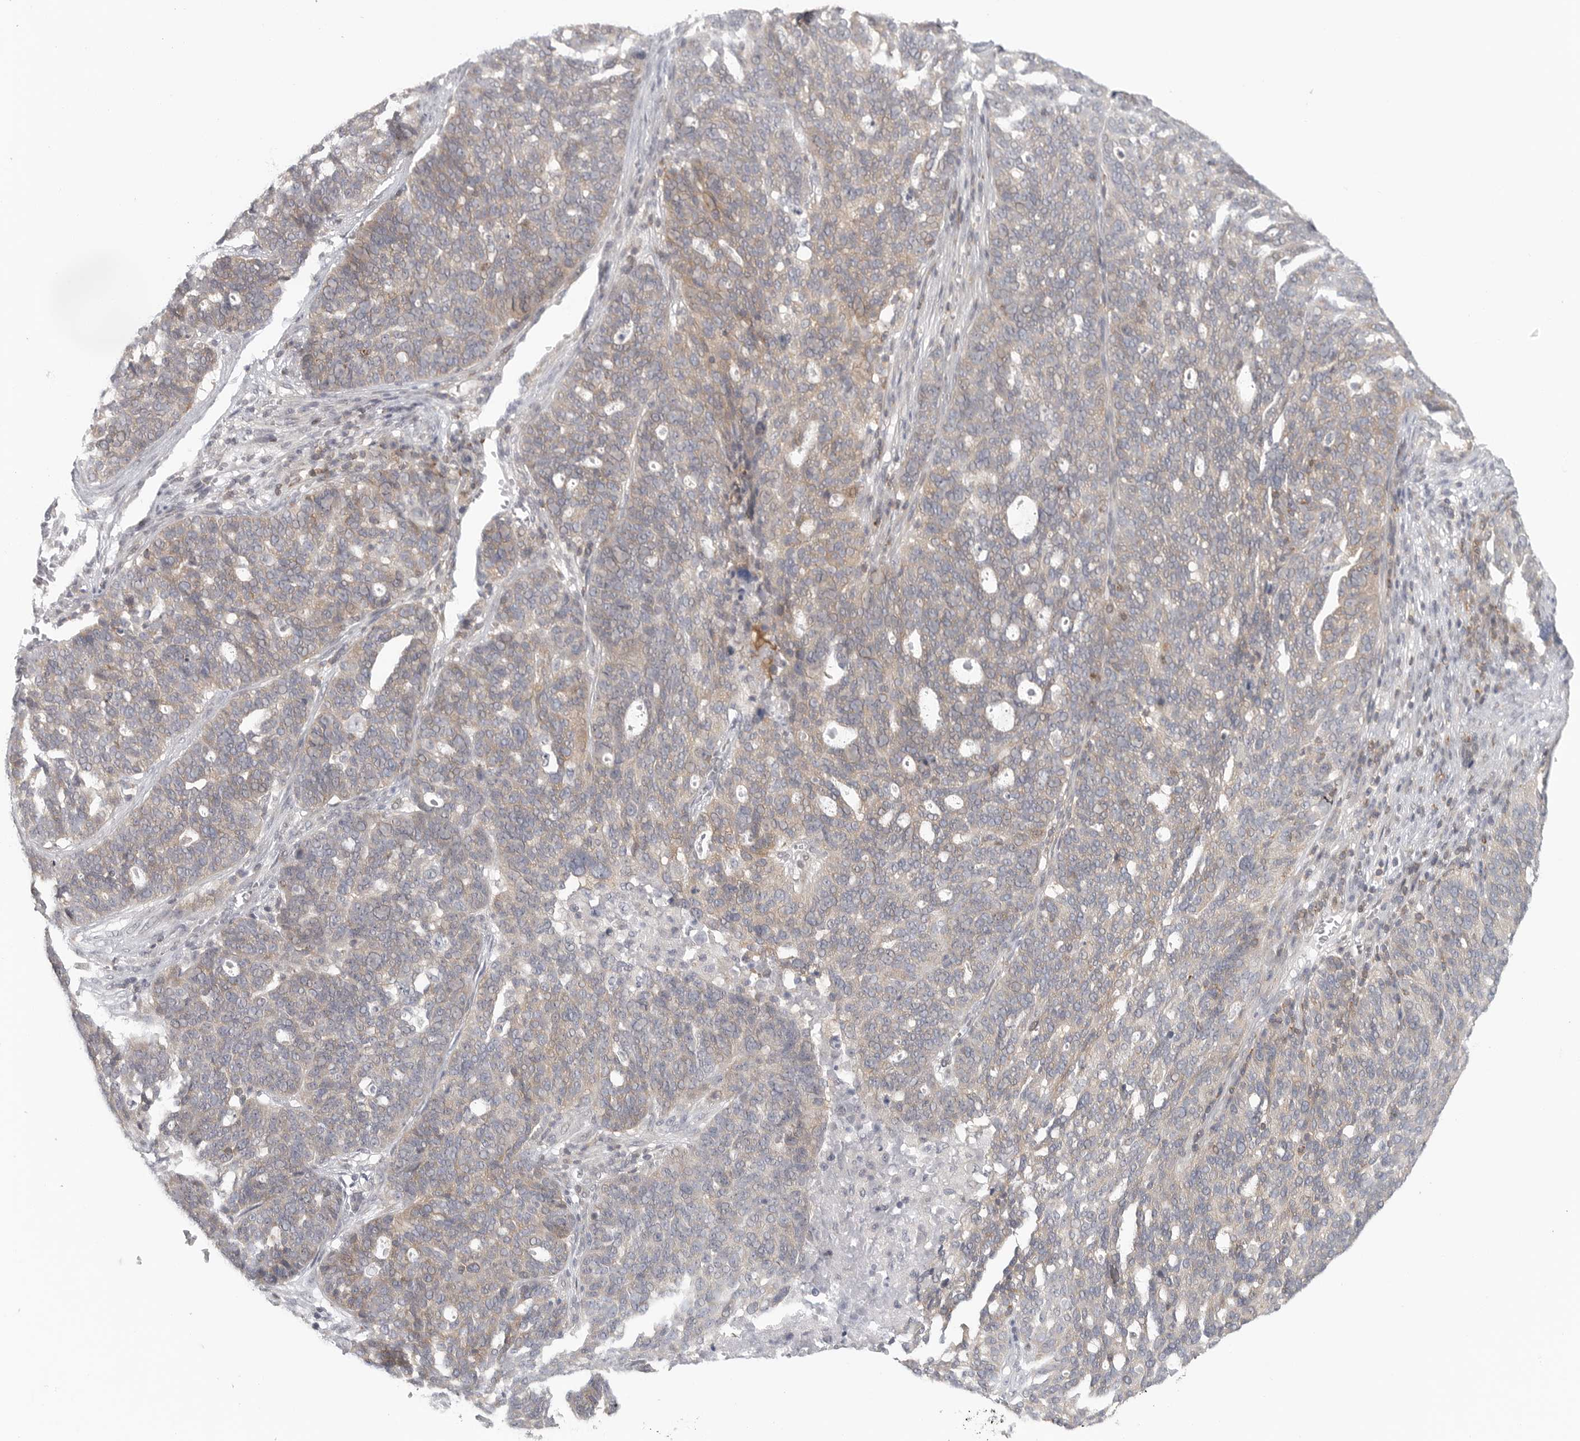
{"staining": {"intensity": "weak", "quantity": "25%-75%", "location": "cytoplasmic/membranous"}, "tissue": "ovarian cancer", "cell_type": "Tumor cells", "image_type": "cancer", "snomed": [{"axis": "morphology", "description": "Cystadenocarcinoma, serous, NOS"}, {"axis": "topography", "description": "Ovary"}], "caption": "Ovarian serous cystadenocarcinoma stained with a brown dye displays weak cytoplasmic/membranous positive positivity in approximately 25%-75% of tumor cells.", "gene": "HDAC6", "patient": {"sex": "female", "age": 59}}